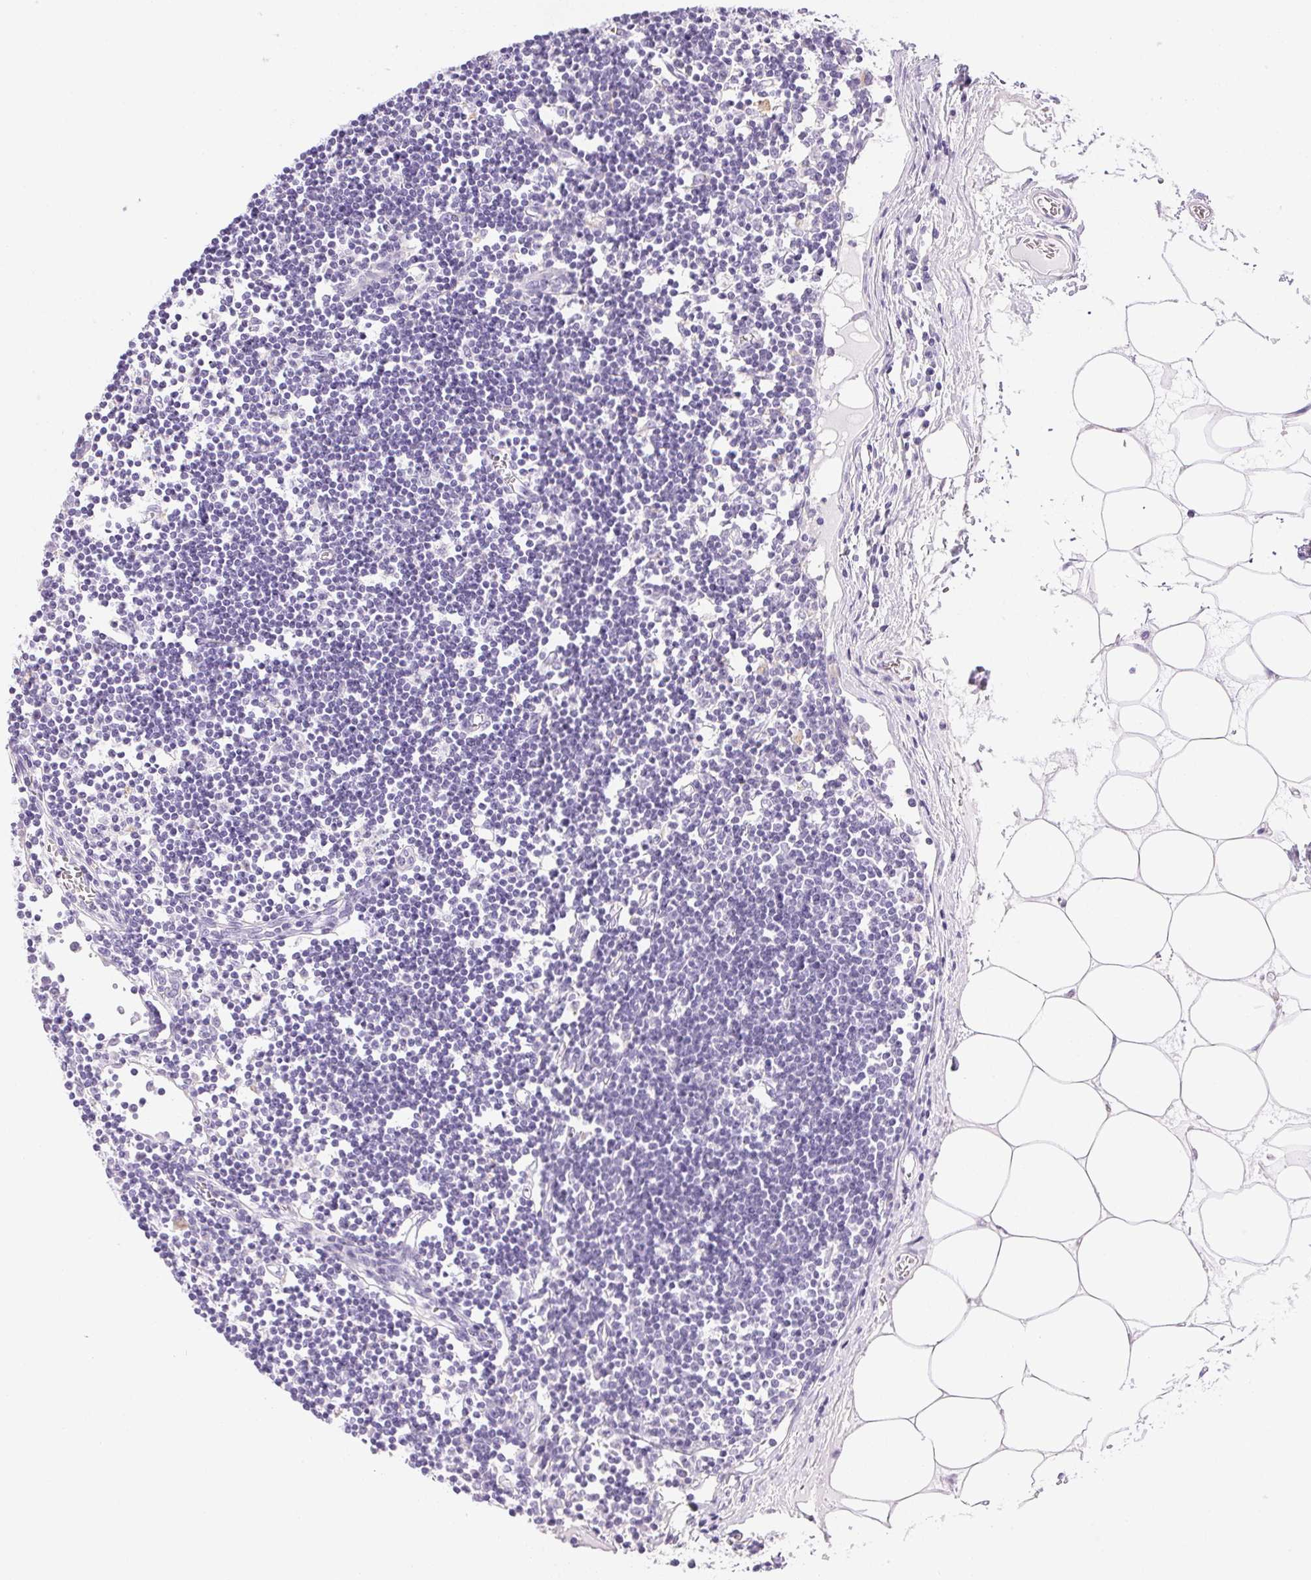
{"staining": {"intensity": "negative", "quantity": "none", "location": "none"}, "tissue": "lymph node", "cell_type": "Germinal center cells", "image_type": "normal", "snomed": [{"axis": "morphology", "description": "Normal tissue, NOS"}, {"axis": "topography", "description": "Lymph node"}], "caption": "IHC histopathology image of normal lymph node: human lymph node stained with DAB (3,3'-diaminobenzidine) displays no significant protein expression in germinal center cells.", "gene": "ATP6V1G3", "patient": {"sex": "female", "age": 65}}